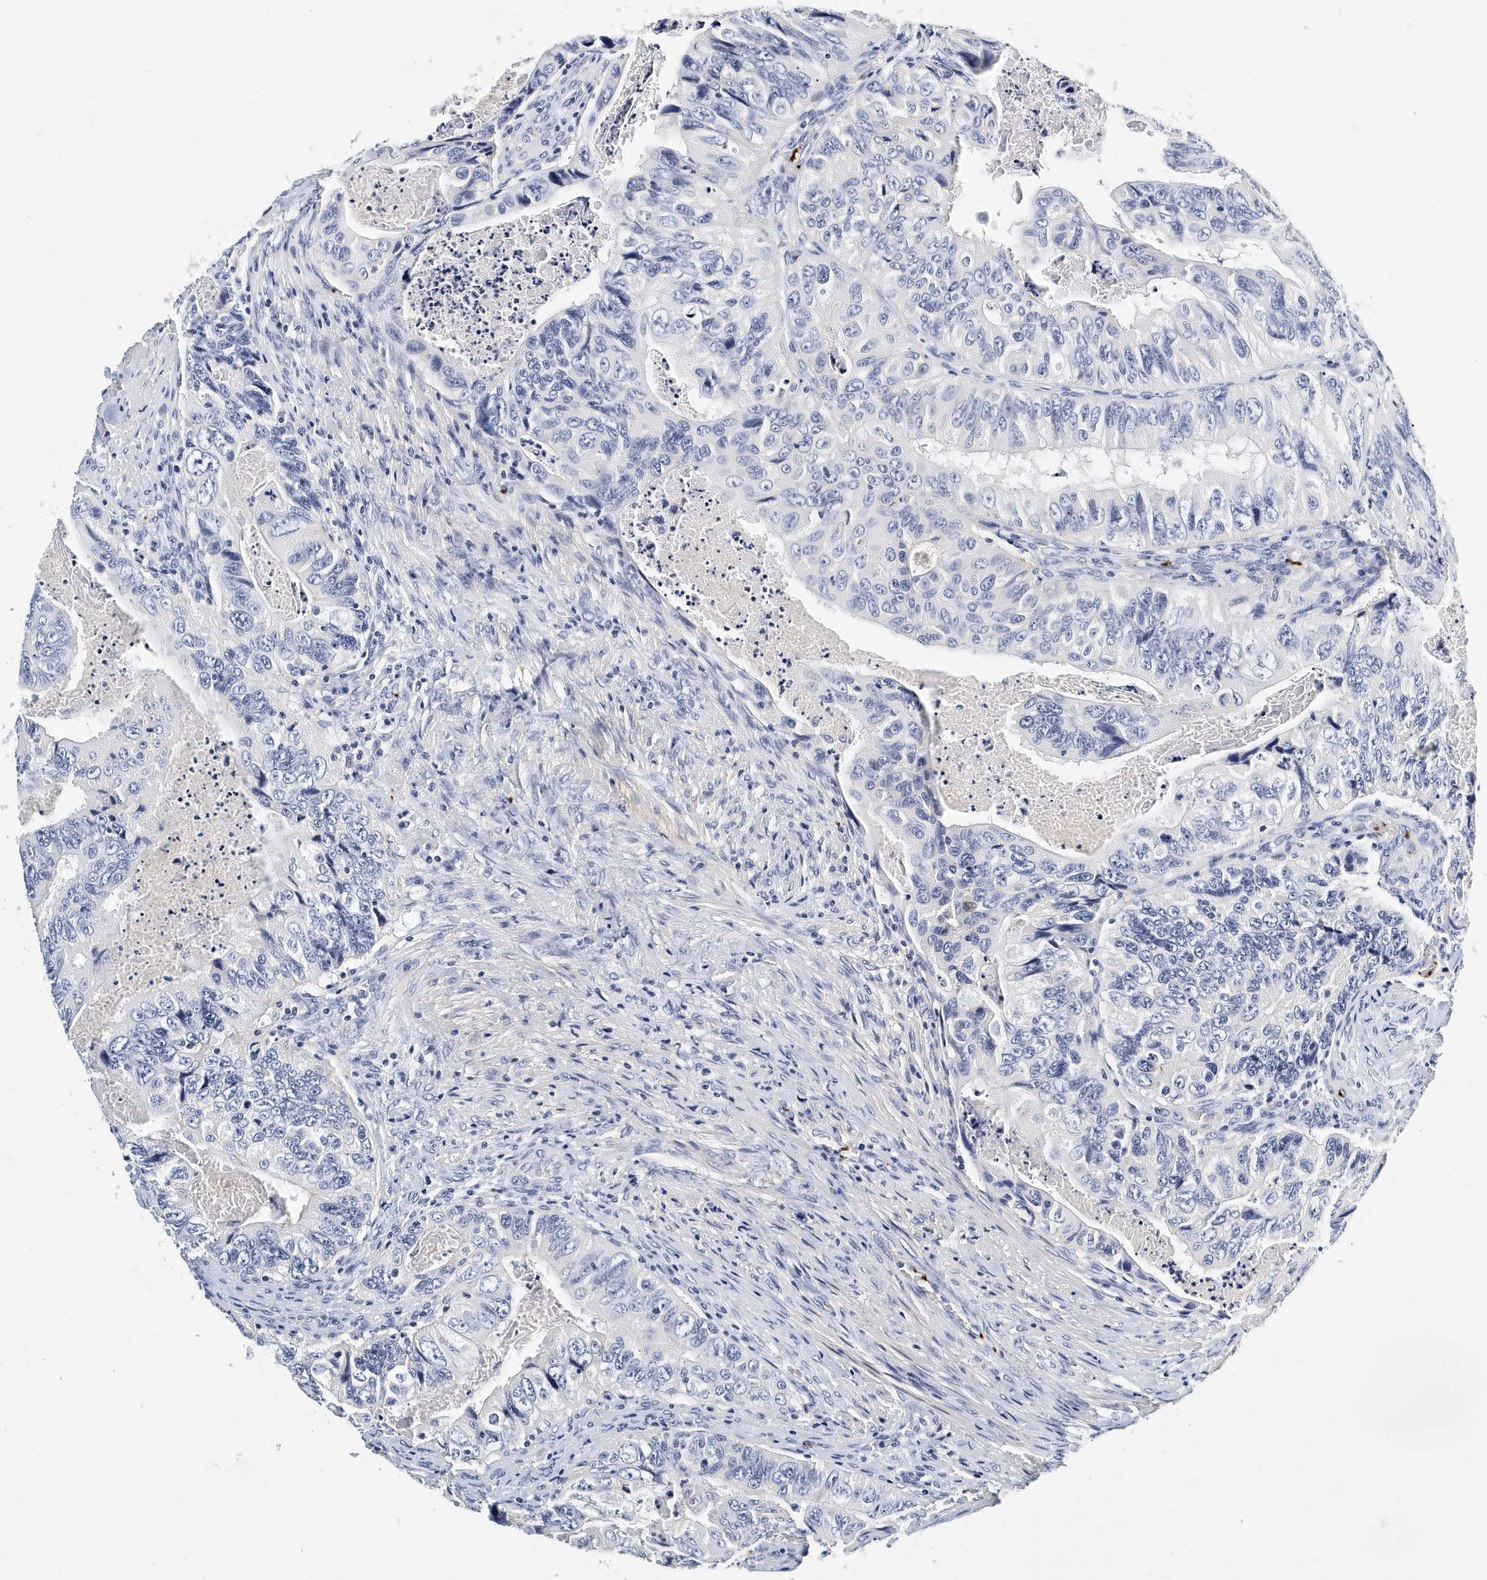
{"staining": {"intensity": "negative", "quantity": "none", "location": "none"}, "tissue": "colorectal cancer", "cell_type": "Tumor cells", "image_type": "cancer", "snomed": [{"axis": "morphology", "description": "Adenocarcinoma, NOS"}, {"axis": "topography", "description": "Rectum"}], "caption": "Immunohistochemistry (IHC) micrograph of colorectal cancer (adenocarcinoma) stained for a protein (brown), which demonstrates no positivity in tumor cells. Brightfield microscopy of immunohistochemistry stained with DAB (3,3'-diaminobenzidine) (brown) and hematoxylin (blue), captured at high magnification.", "gene": "ITGA2B", "patient": {"sex": "male", "age": 63}}